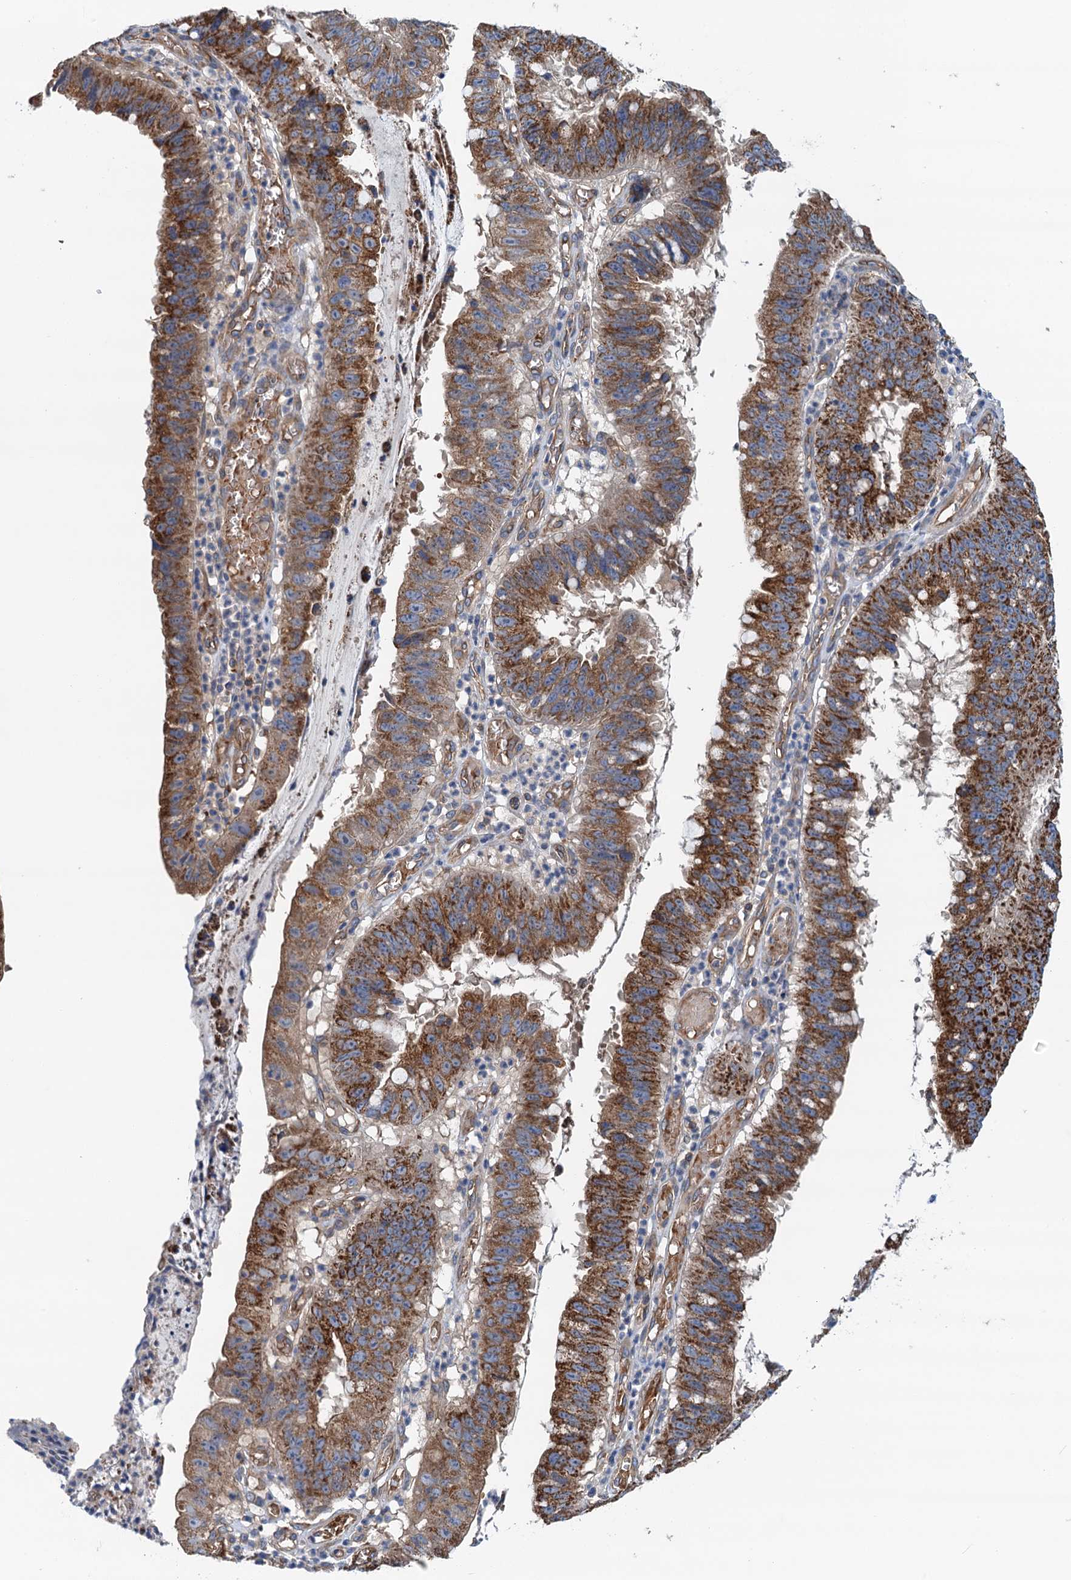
{"staining": {"intensity": "strong", "quantity": ">75%", "location": "cytoplasmic/membranous"}, "tissue": "stomach cancer", "cell_type": "Tumor cells", "image_type": "cancer", "snomed": [{"axis": "morphology", "description": "Adenocarcinoma, NOS"}, {"axis": "topography", "description": "Stomach"}], "caption": "Strong cytoplasmic/membranous expression is present in approximately >75% of tumor cells in adenocarcinoma (stomach). (DAB IHC with brightfield microscopy, high magnification).", "gene": "ROGDI", "patient": {"sex": "male", "age": 59}}